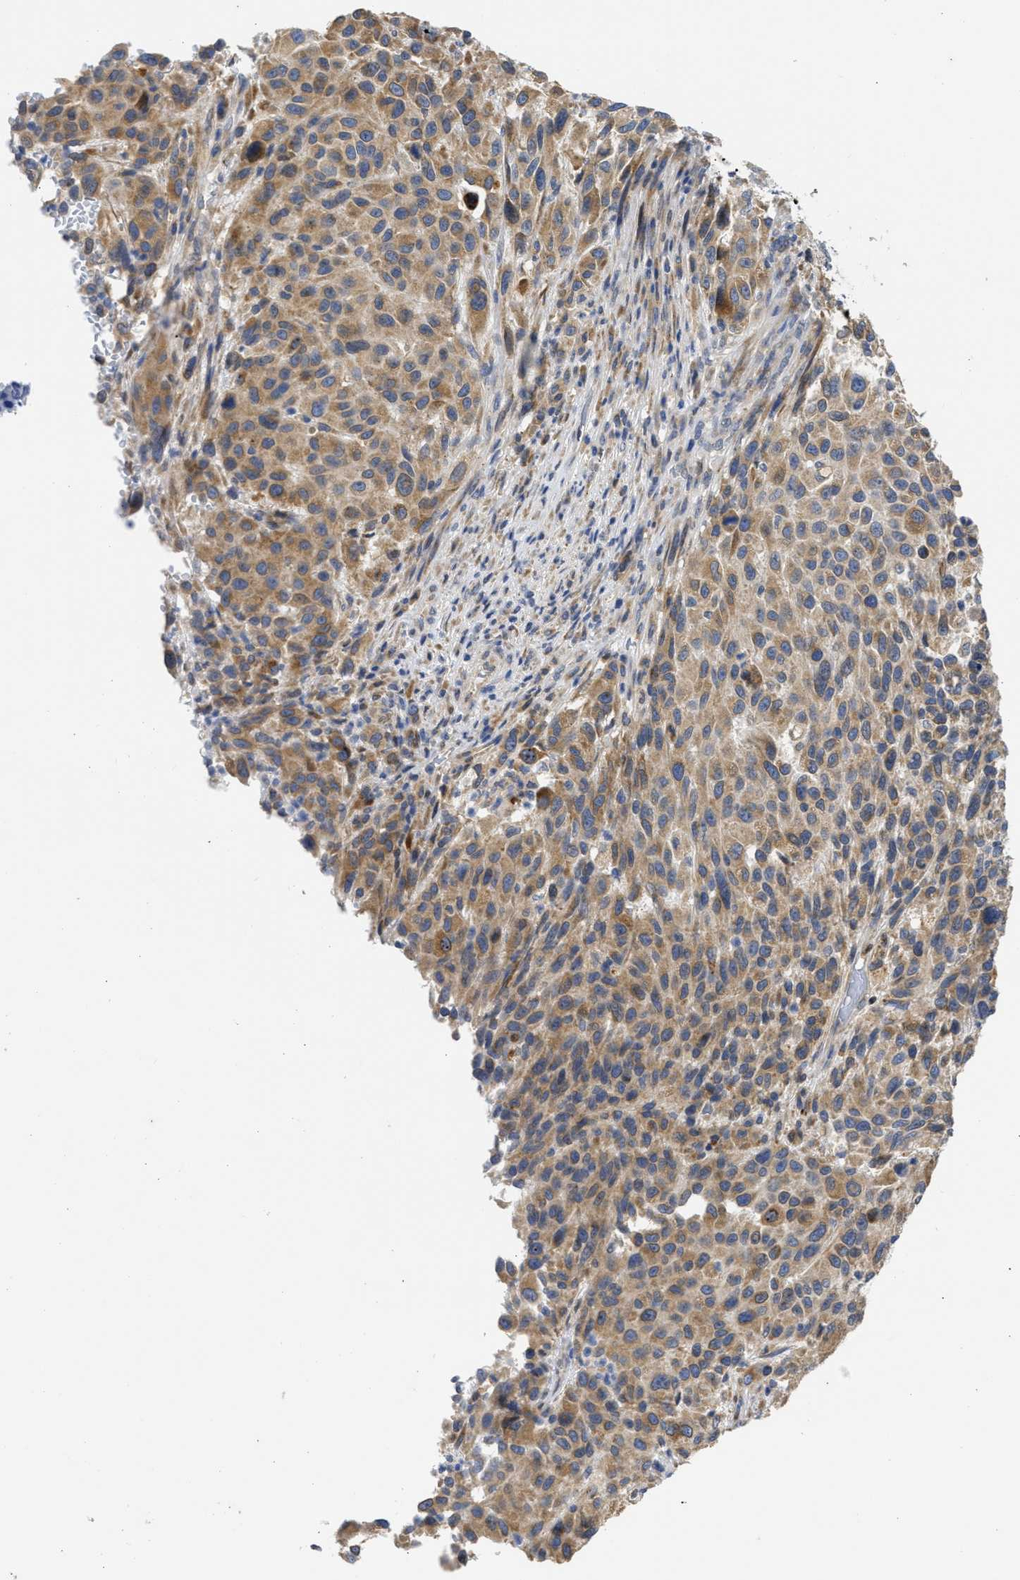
{"staining": {"intensity": "moderate", "quantity": ">75%", "location": "cytoplasmic/membranous"}, "tissue": "melanoma", "cell_type": "Tumor cells", "image_type": "cancer", "snomed": [{"axis": "morphology", "description": "Malignant melanoma, Metastatic site"}, {"axis": "topography", "description": "Lymph node"}], "caption": "Protein staining displays moderate cytoplasmic/membranous positivity in approximately >75% of tumor cells in malignant melanoma (metastatic site).", "gene": "TMED1", "patient": {"sex": "male", "age": 61}}